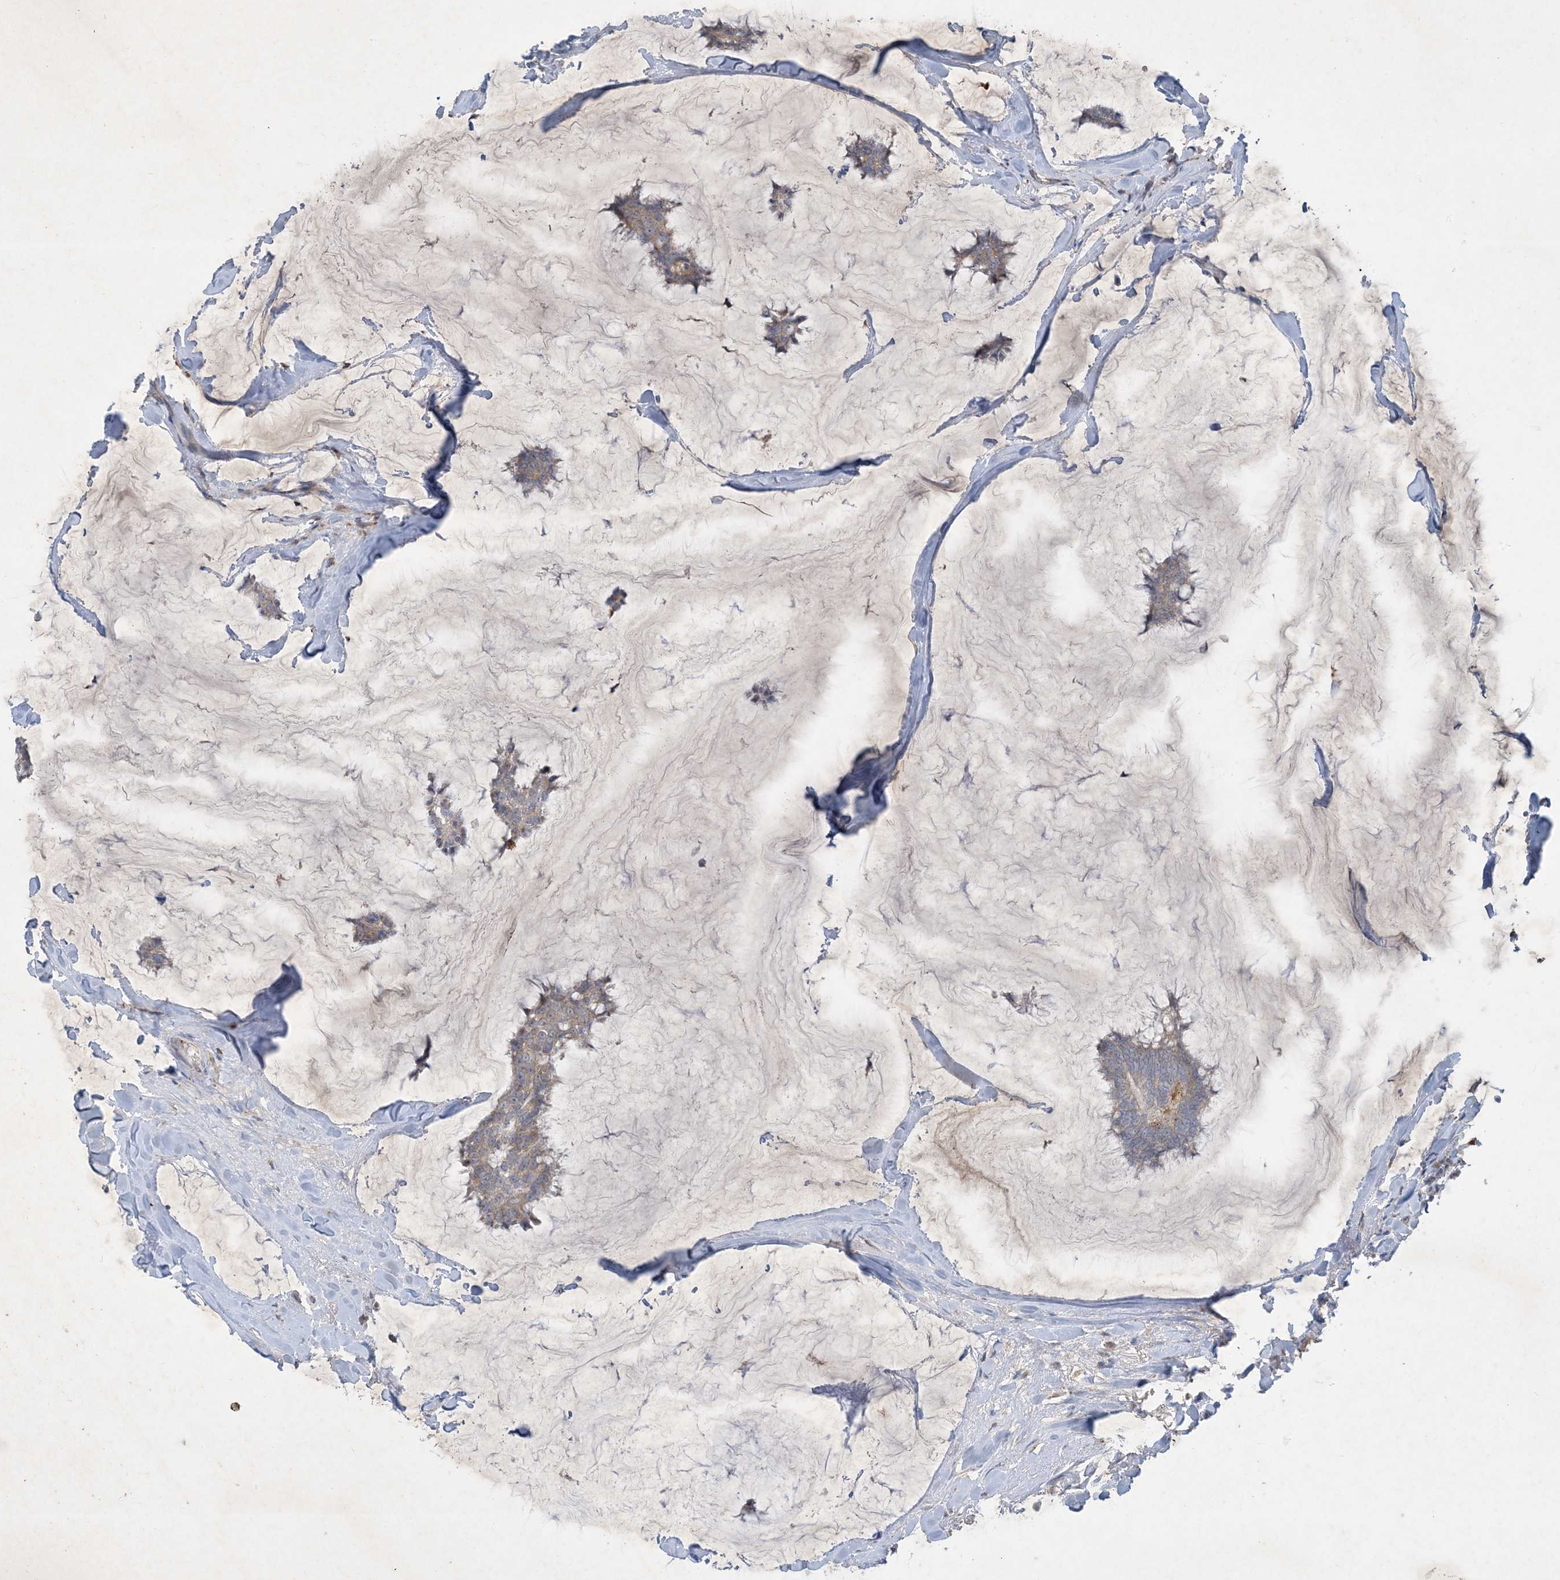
{"staining": {"intensity": "moderate", "quantity": "<25%", "location": "cytoplasmic/membranous"}, "tissue": "breast cancer", "cell_type": "Tumor cells", "image_type": "cancer", "snomed": [{"axis": "morphology", "description": "Duct carcinoma"}, {"axis": "topography", "description": "Breast"}], "caption": "Immunohistochemical staining of human breast cancer demonstrates low levels of moderate cytoplasmic/membranous expression in about <25% of tumor cells.", "gene": "MRPS18A", "patient": {"sex": "female", "age": 93}}